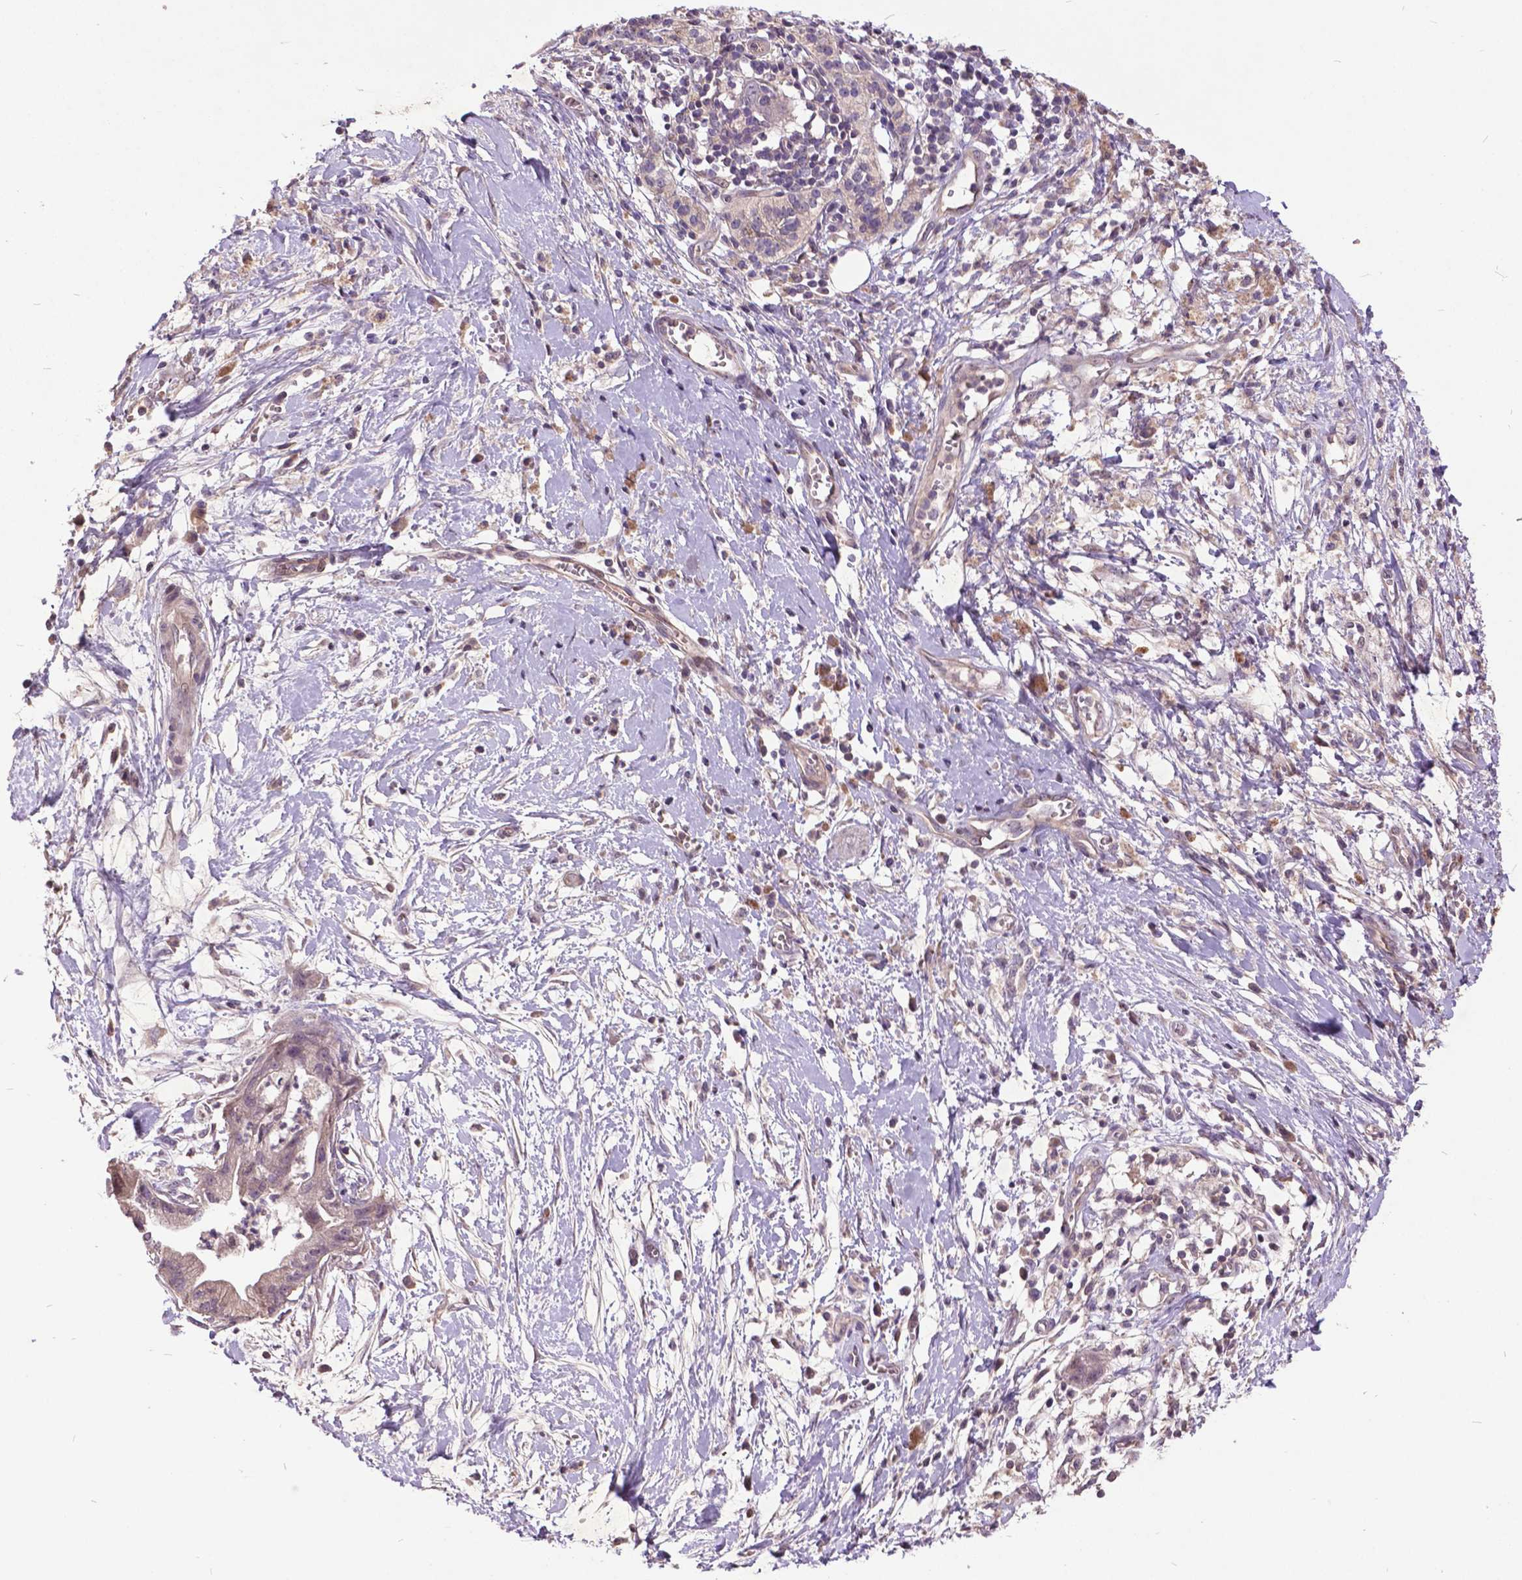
{"staining": {"intensity": "negative", "quantity": "none", "location": "none"}, "tissue": "pancreatic cancer", "cell_type": "Tumor cells", "image_type": "cancer", "snomed": [{"axis": "morphology", "description": "Normal tissue, NOS"}, {"axis": "morphology", "description": "Adenocarcinoma, NOS"}, {"axis": "topography", "description": "Lymph node"}, {"axis": "topography", "description": "Pancreas"}], "caption": "Immunohistochemistry (IHC) of adenocarcinoma (pancreatic) exhibits no expression in tumor cells.", "gene": "AP1S3", "patient": {"sex": "female", "age": 58}}